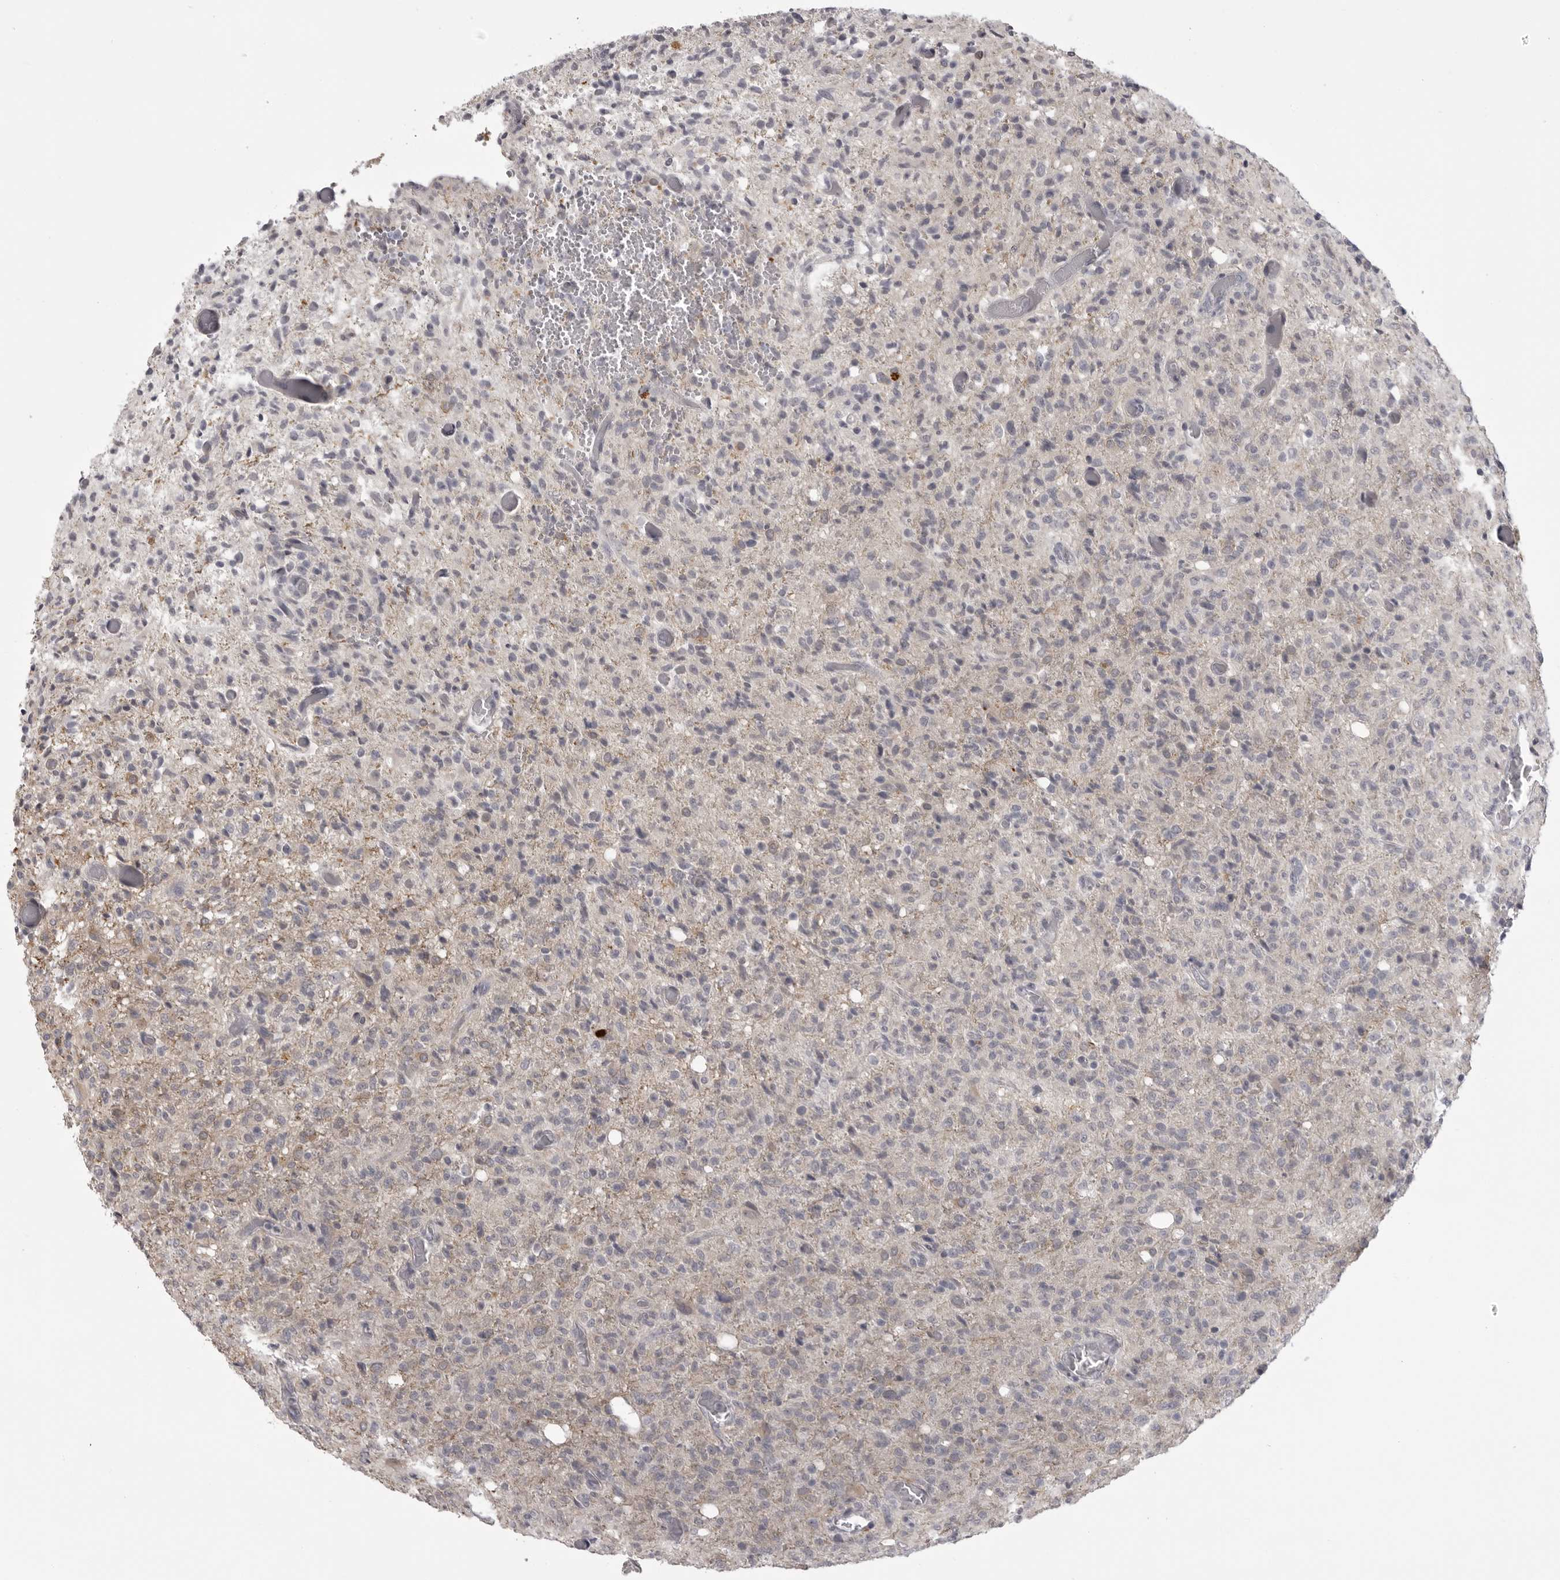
{"staining": {"intensity": "weak", "quantity": "<25%", "location": "cytoplasmic/membranous"}, "tissue": "glioma", "cell_type": "Tumor cells", "image_type": "cancer", "snomed": [{"axis": "morphology", "description": "Glioma, malignant, High grade"}, {"axis": "topography", "description": "Brain"}], "caption": "Tumor cells show no significant expression in high-grade glioma (malignant). (DAB immunohistochemistry visualized using brightfield microscopy, high magnification).", "gene": "EPHA10", "patient": {"sex": "female", "age": 57}}